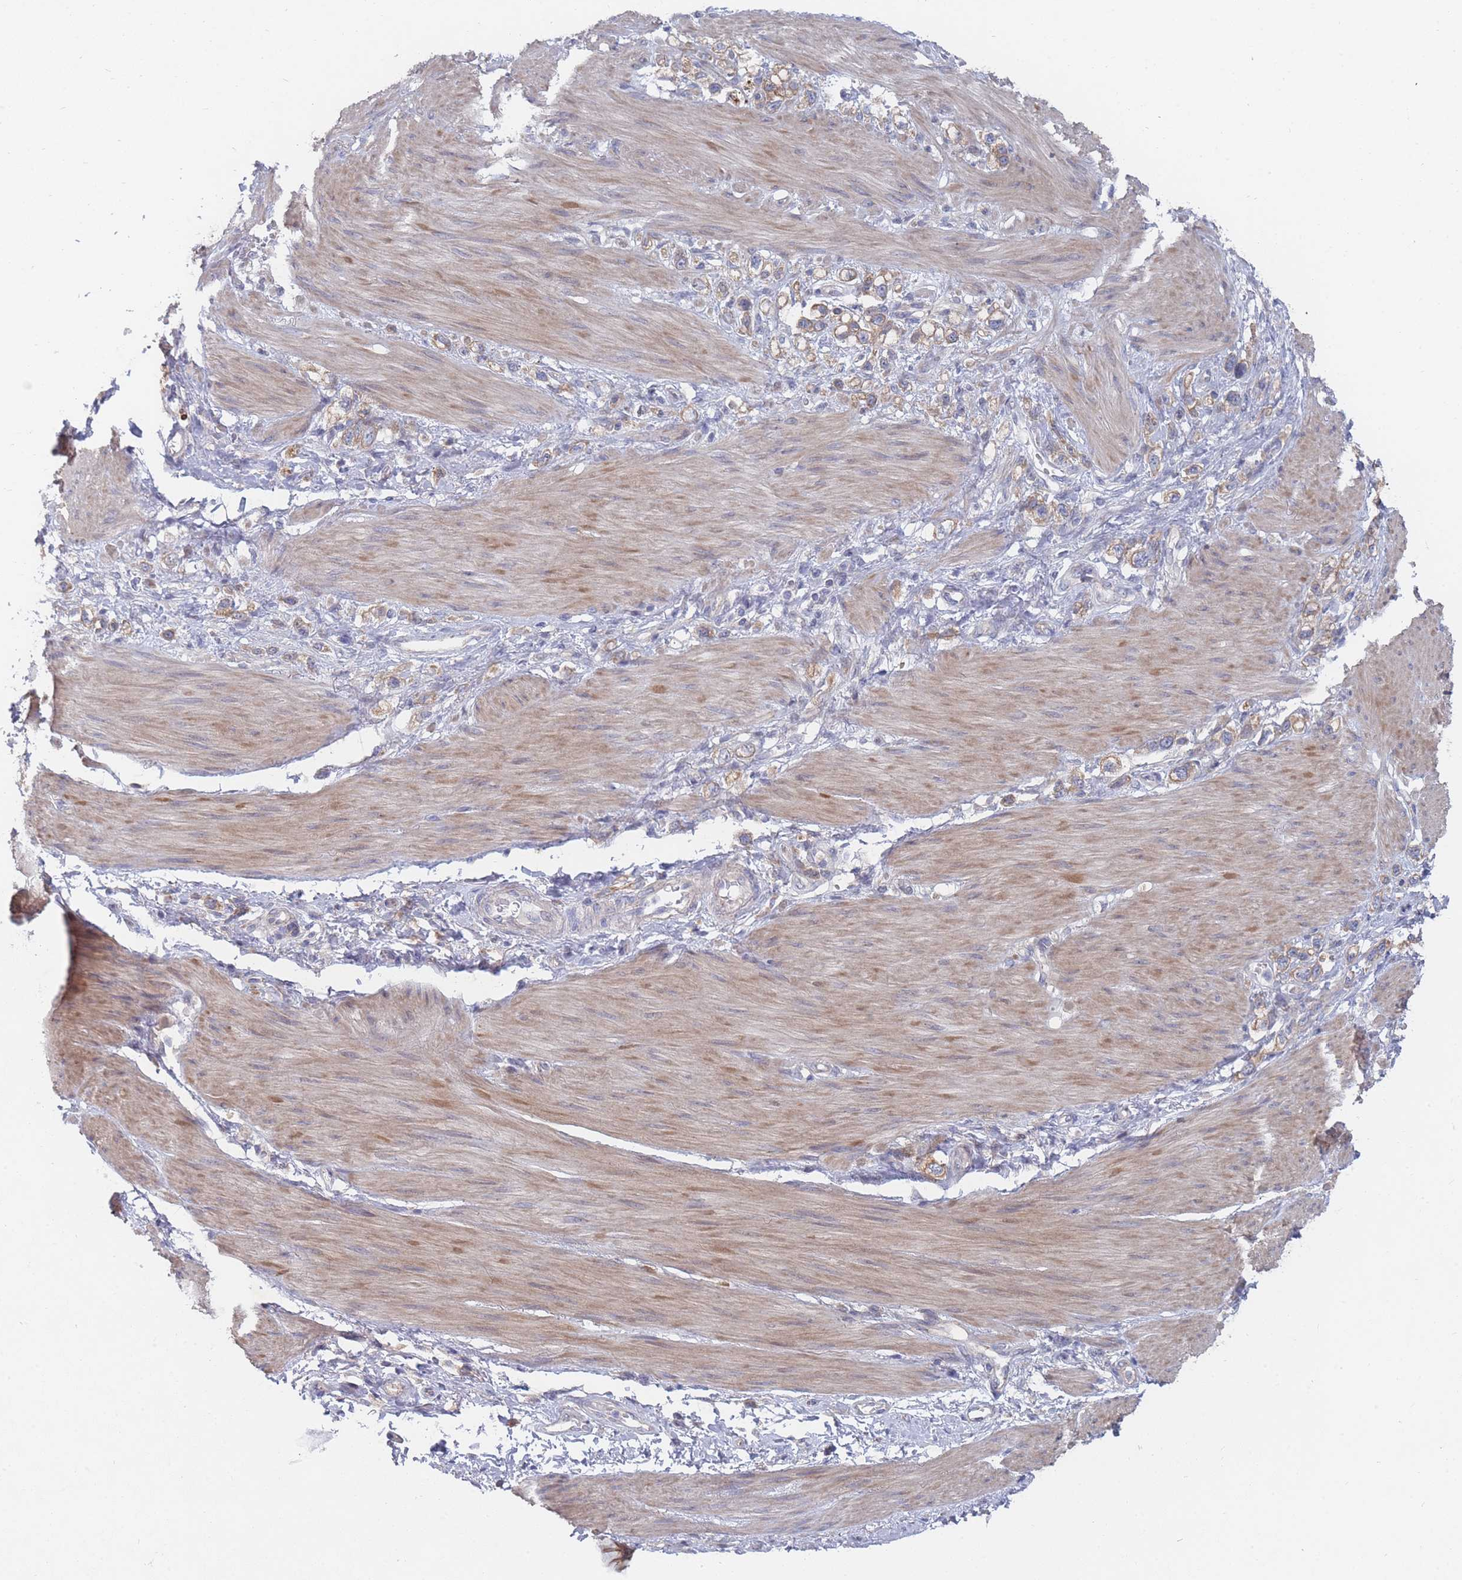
{"staining": {"intensity": "moderate", "quantity": "<25%", "location": "cytoplasmic/membranous"}, "tissue": "stomach cancer", "cell_type": "Tumor cells", "image_type": "cancer", "snomed": [{"axis": "morphology", "description": "Adenocarcinoma, NOS"}, {"axis": "topography", "description": "Stomach"}], "caption": "This image displays adenocarcinoma (stomach) stained with immunohistochemistry to label a protein in brown. The cytoplasmic/membranous of tumor cells show moderate positivity for the protein. Nuclei are counter-stained blue.", "gene": "SLC35F5", "patient": {"sex": "female", "age": 65}}